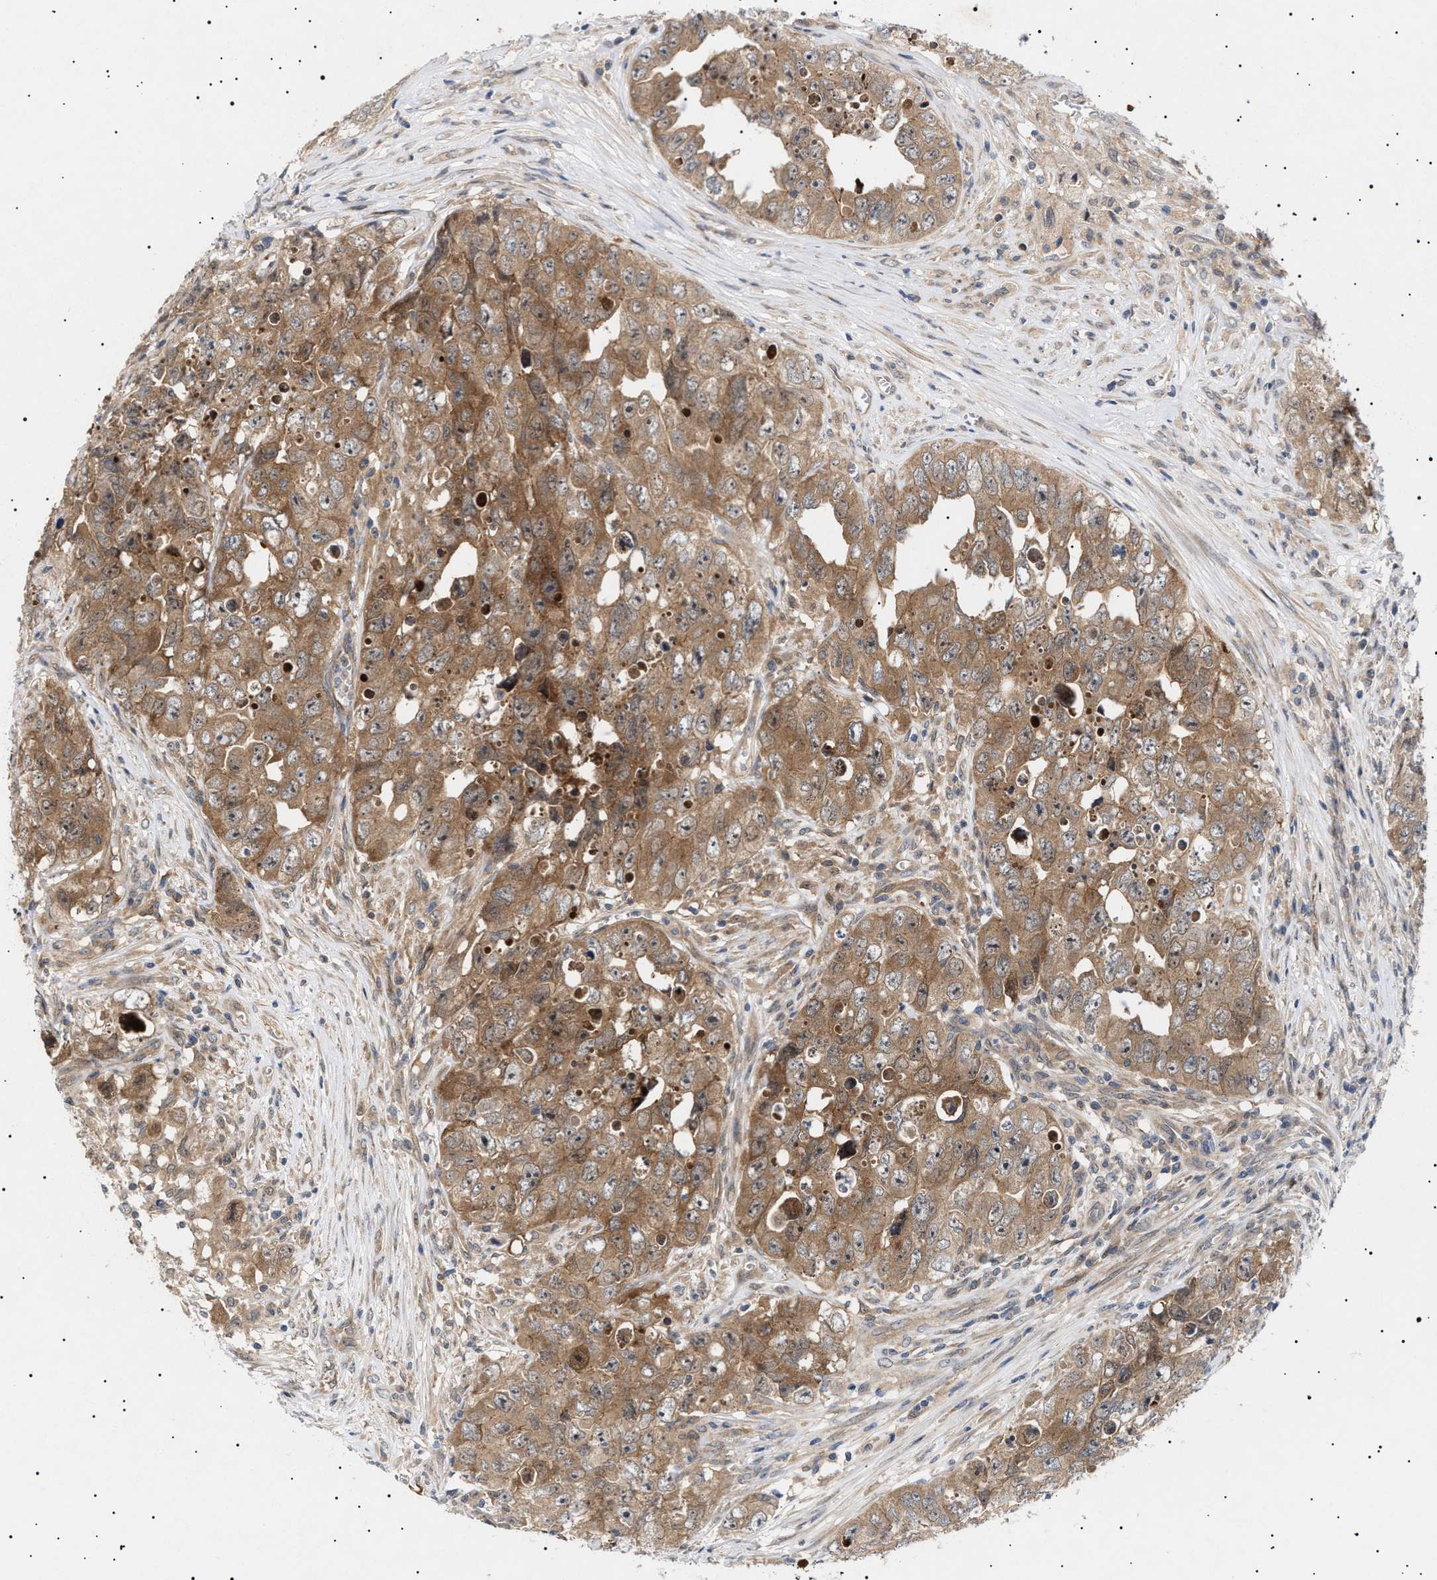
{"staining": {"intensity": "moderate", "quantity": ">75%", "location": "cytoplasmic/membranous"}, "tissue": "testis cancer", "cell_type": "Tumor cells", "image_type": "cancer", "snomed": [{"axis": "morphology", "description": "Seminoma, NOS"}, {"axis": "morphology", "description": "Carcinoma, Embryonal, NOS"}, {"axis": "topography", "description": "Testis"}], "caption": "High-magnification brightfield microscopy of testis cancer stained with DAB (3,3'-diaminobenzidine) (brown) and counterstained with hematoxylin (blue). tumor cells exhibit moderate cytoplasmic/membranous positivity is present in approximately>75% of cells.", "gene": "NPLOC4", "patient": {"sex": "male", "age": 43}}